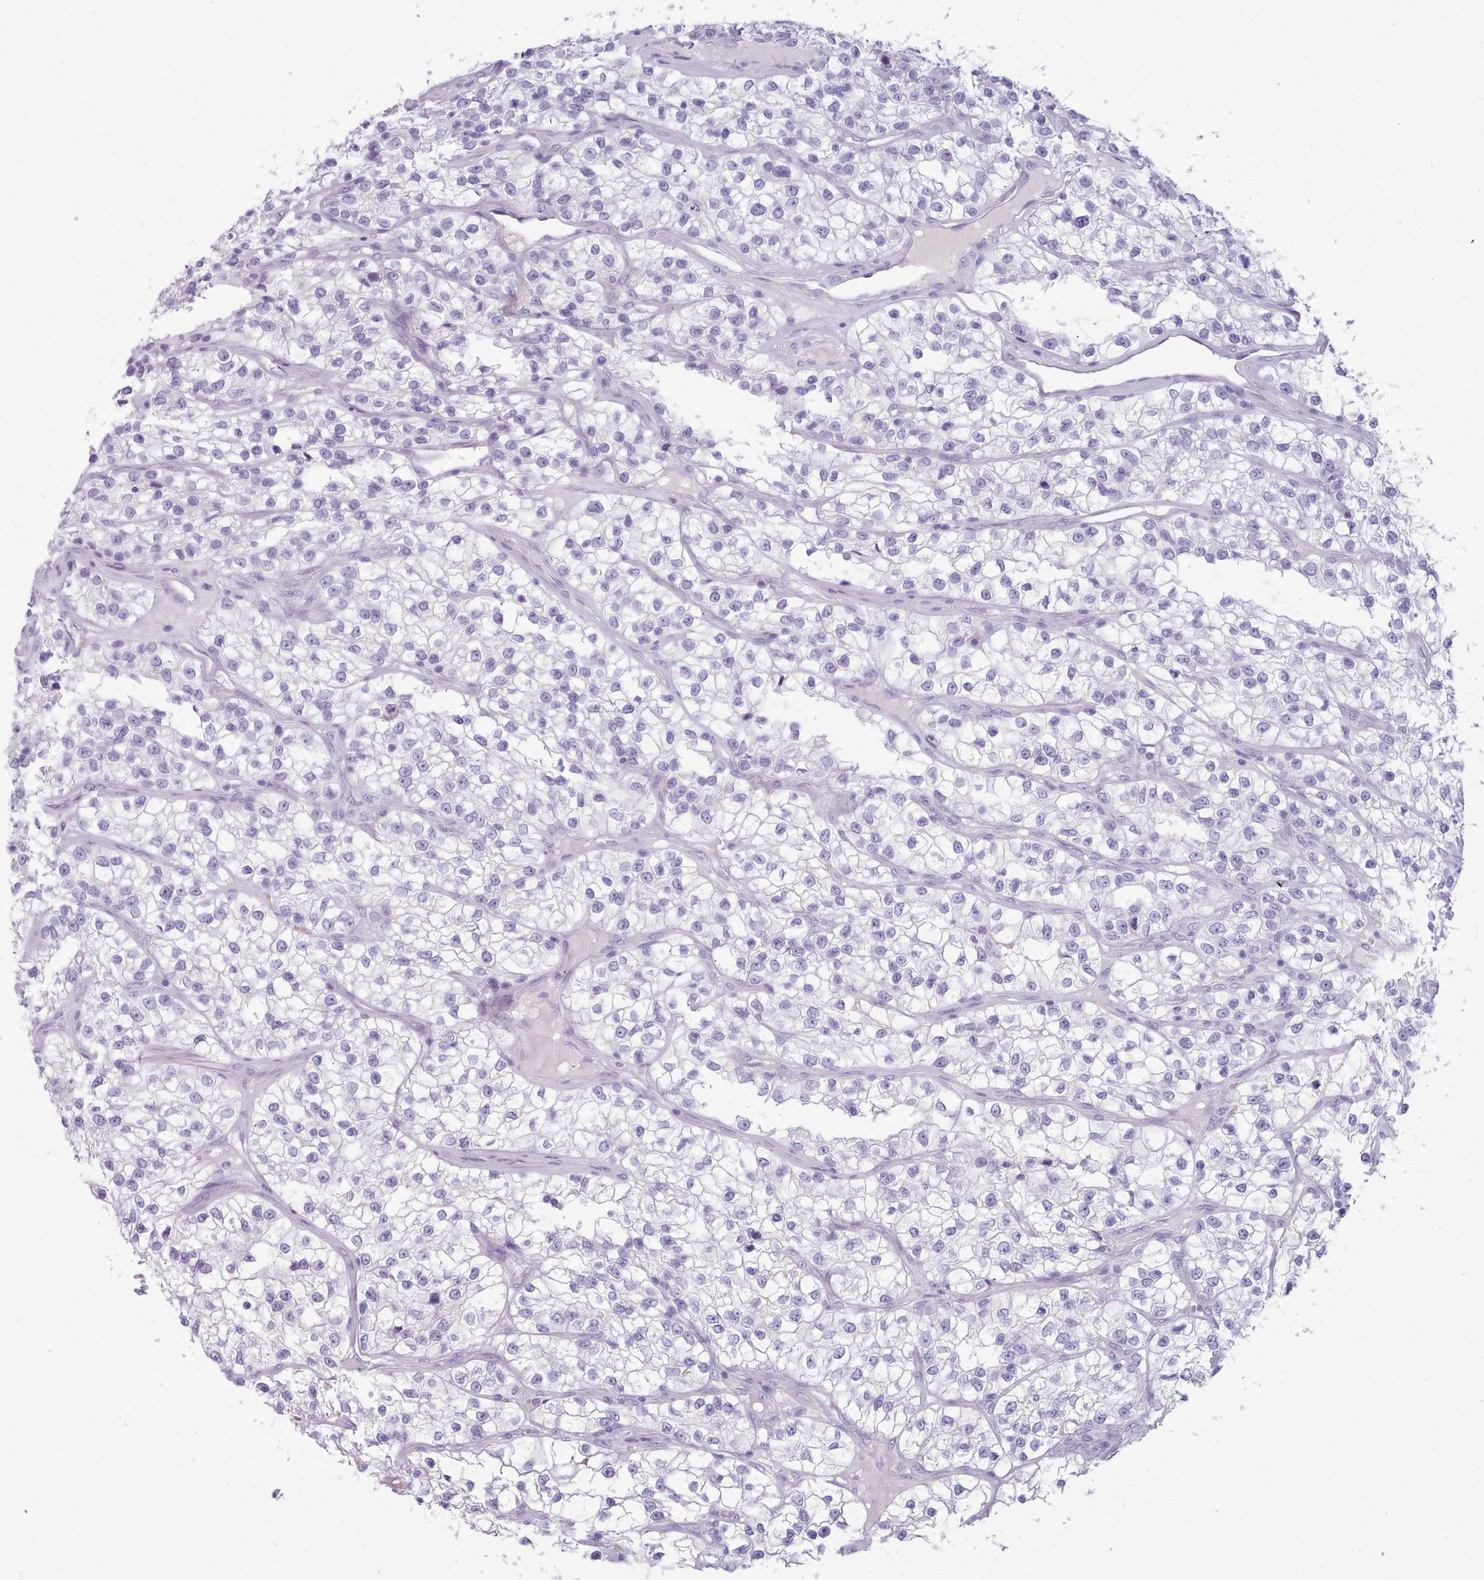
{"staining": {"intensity": "negative", "quantity": "none", "location": "none"}, "tissue": "renal cancer", "cell_type": "Tumor cells", "image_type": "cancer", "snomed": [{"axis": "morphology", "description": "Adenocarcinoma, NOS"}, {"axis": "topography", "description": "Kidney"}], "caption": "Human renal cancer (adenocarcinoma) stained for a protein using IHC reveals no positivity in tumor cells.", "gene": "NKX1-2", "patient": {"sex": "female", "age": 57}}